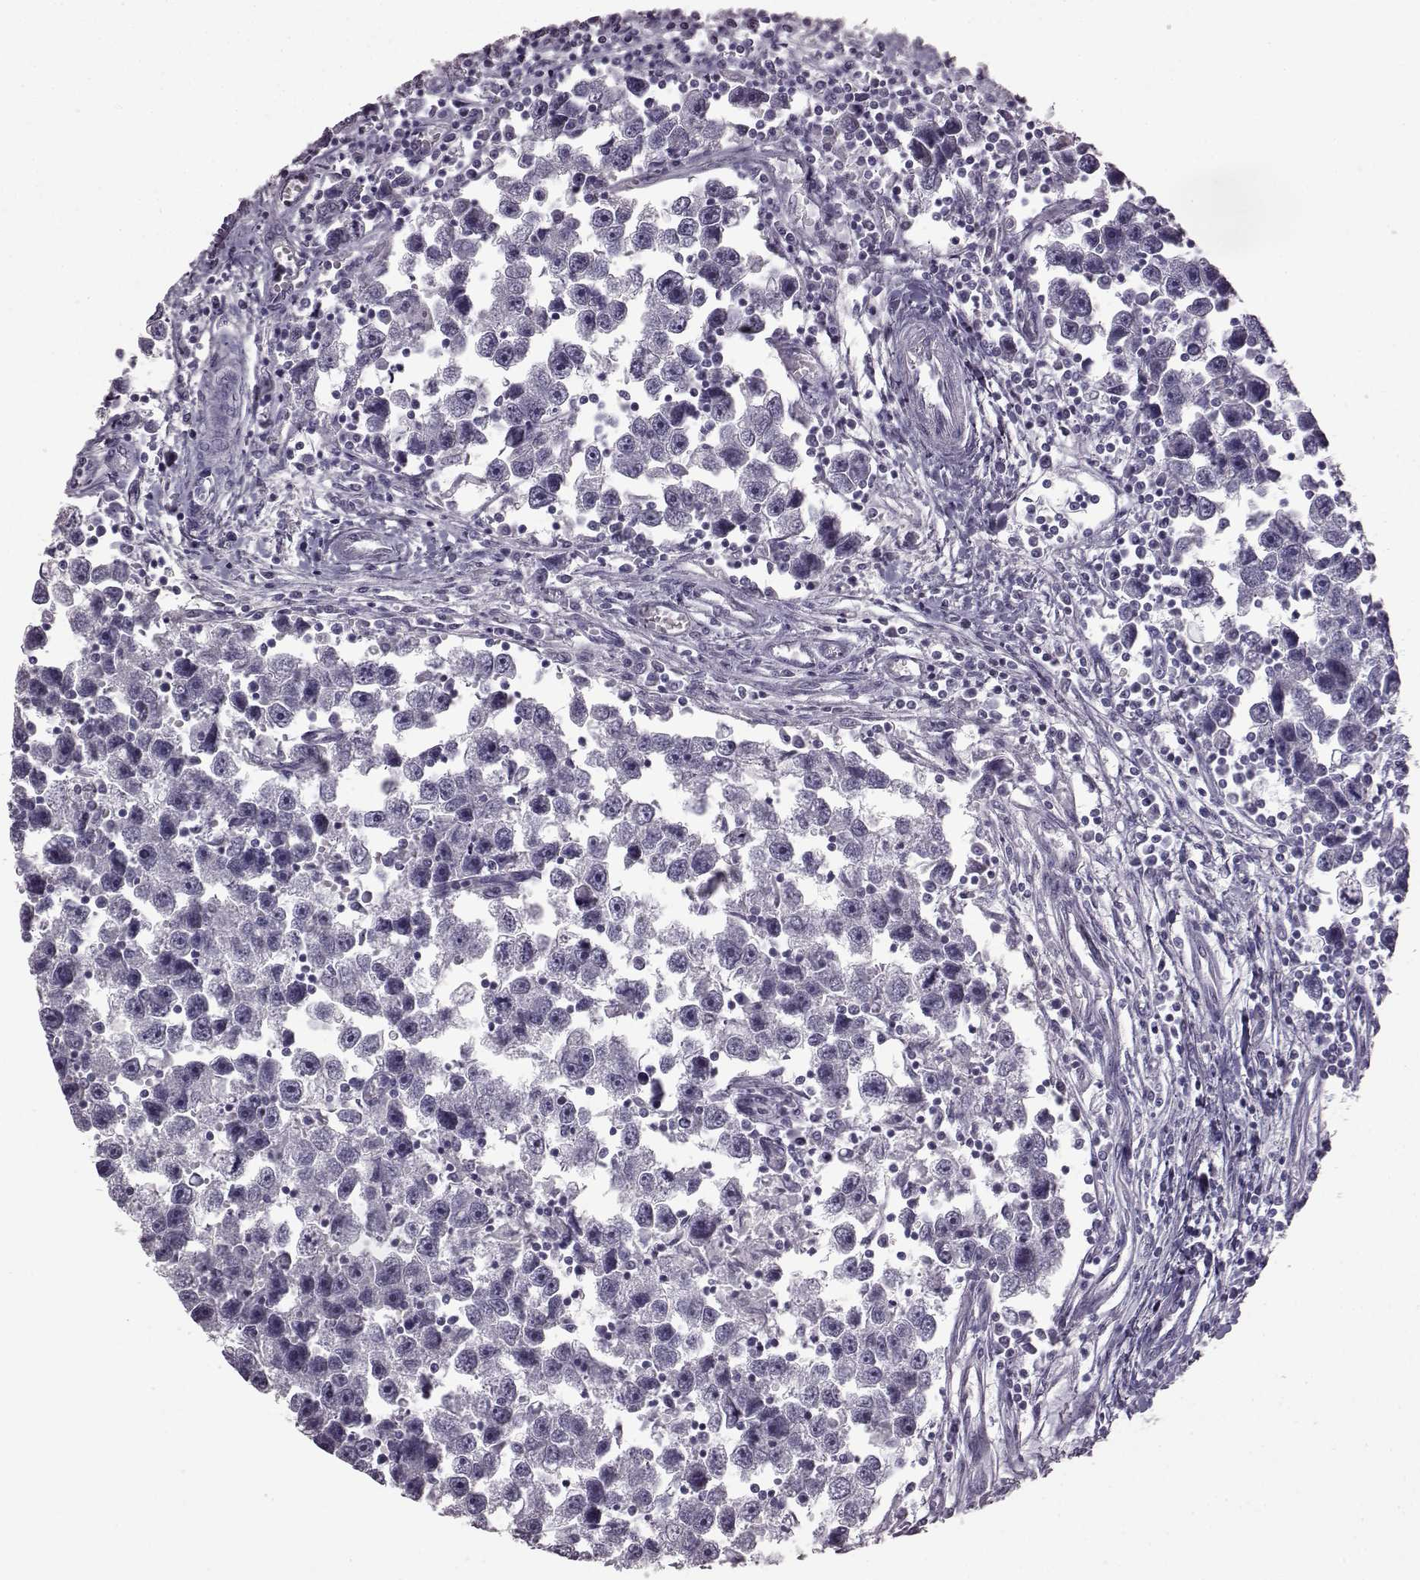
{"staining": {"intensity": "negative", "quantity": "none", "location": "none"}, "tissue": "testis cancer", "cell_type": "Tumor cells", "image_type": "cancer", "snomed": [{"axis": "morphology", "description": "Seminoma, NOS"}, {"axis": "topography", "description": "Testis"}], "caption": "This is a micrograph of IHC staining of testis cancer, which shows no staining in tumor cells.", "gene": "AIPL1", "patient": {"sex": "male", "age": 30}}